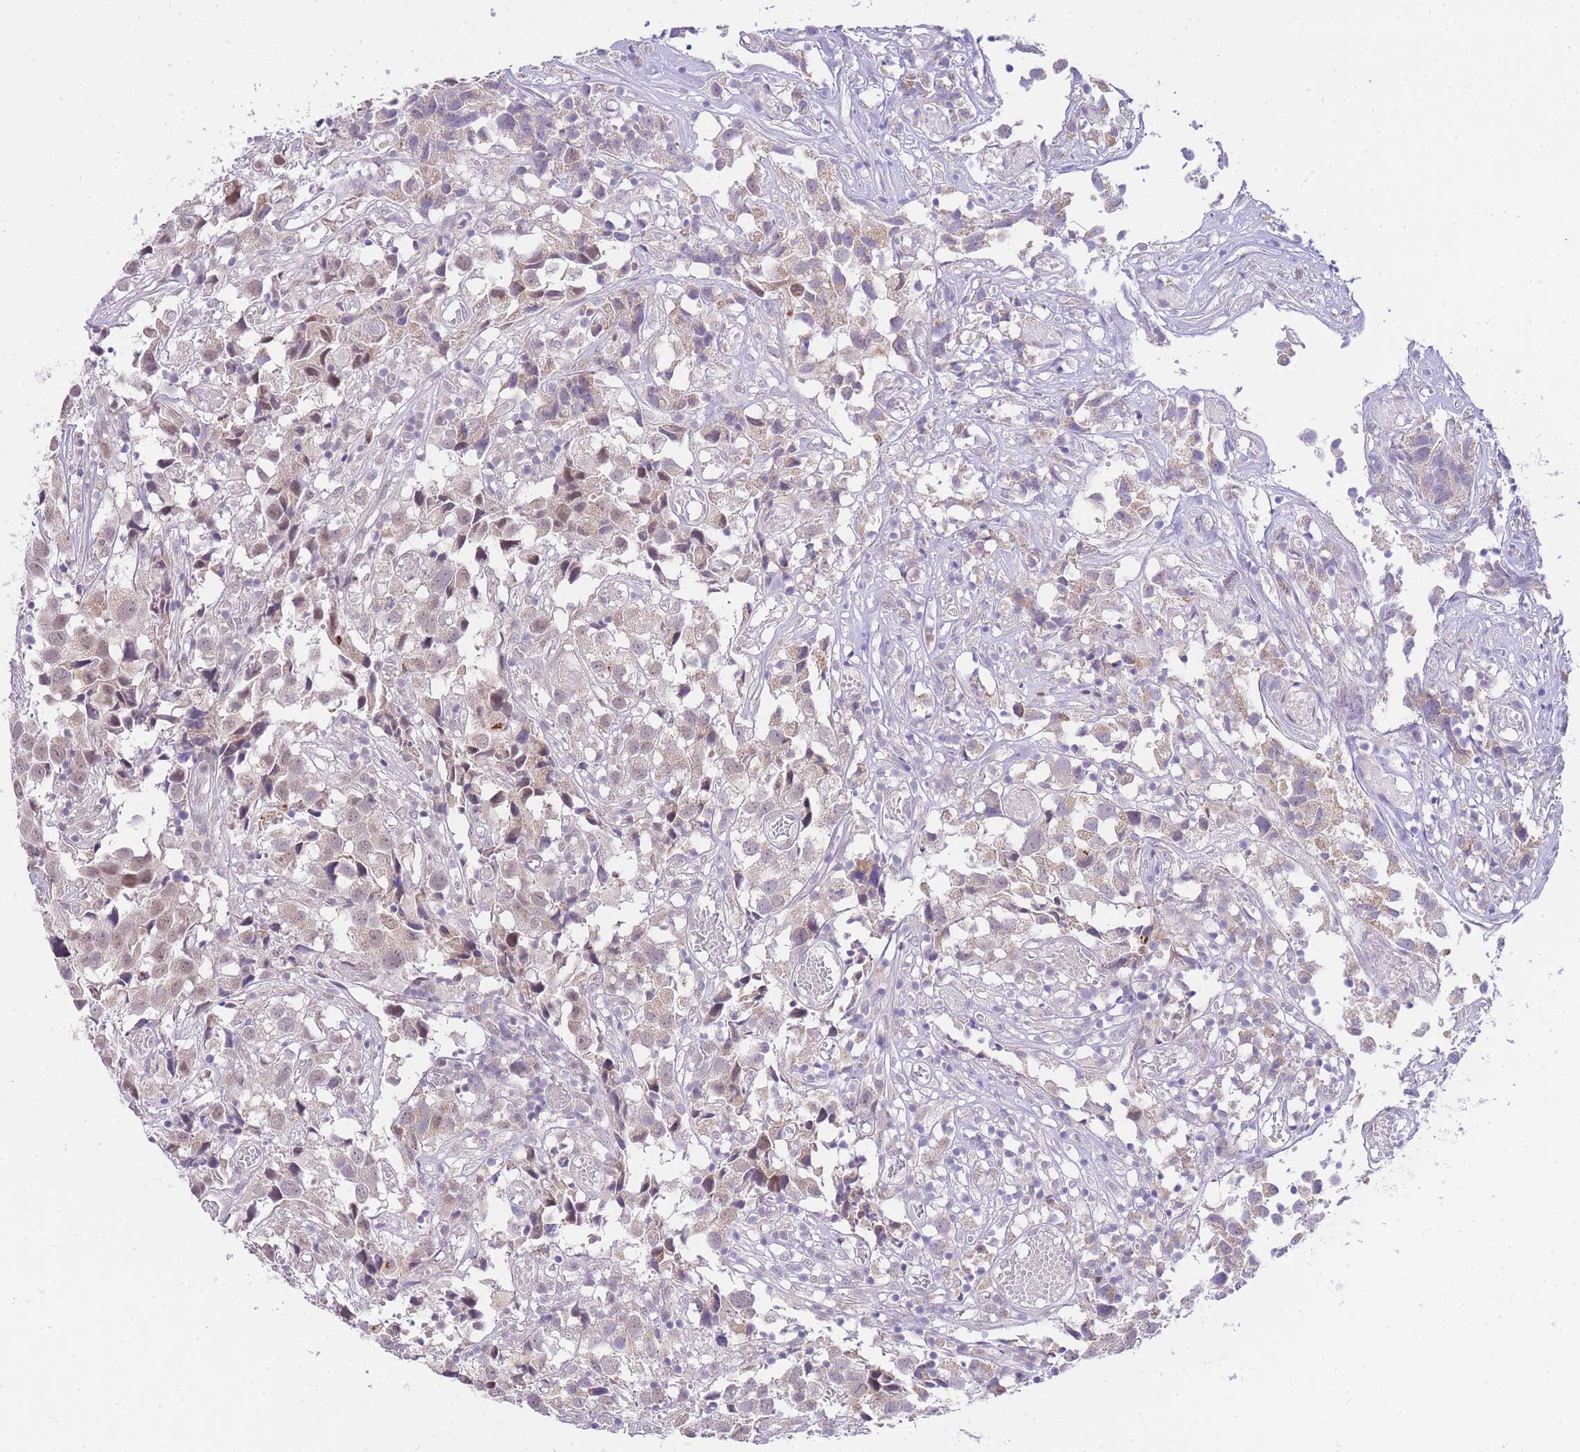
{"staining": {"intensity": "weak", "quantity": "25%-75%", "location": "nuclear"}, "tissue": "urothelial cancer", "cell_type": "Tumor cells", "image_type": "cancer", "snomed": [{"axis": "morphology", "description": "Urothelial carcinoma, High grade"}, {"axis": "topography", "description": "Urinary bladder"}], "caption": "This photomicrograph reveals IHC staining of human high-grade urothelial carcinoma, with low weak nuclear expression in about 25%-75% of tumor cells.", "gene": "UBXN7", "patient": {"sex": "female", "age": 75}}